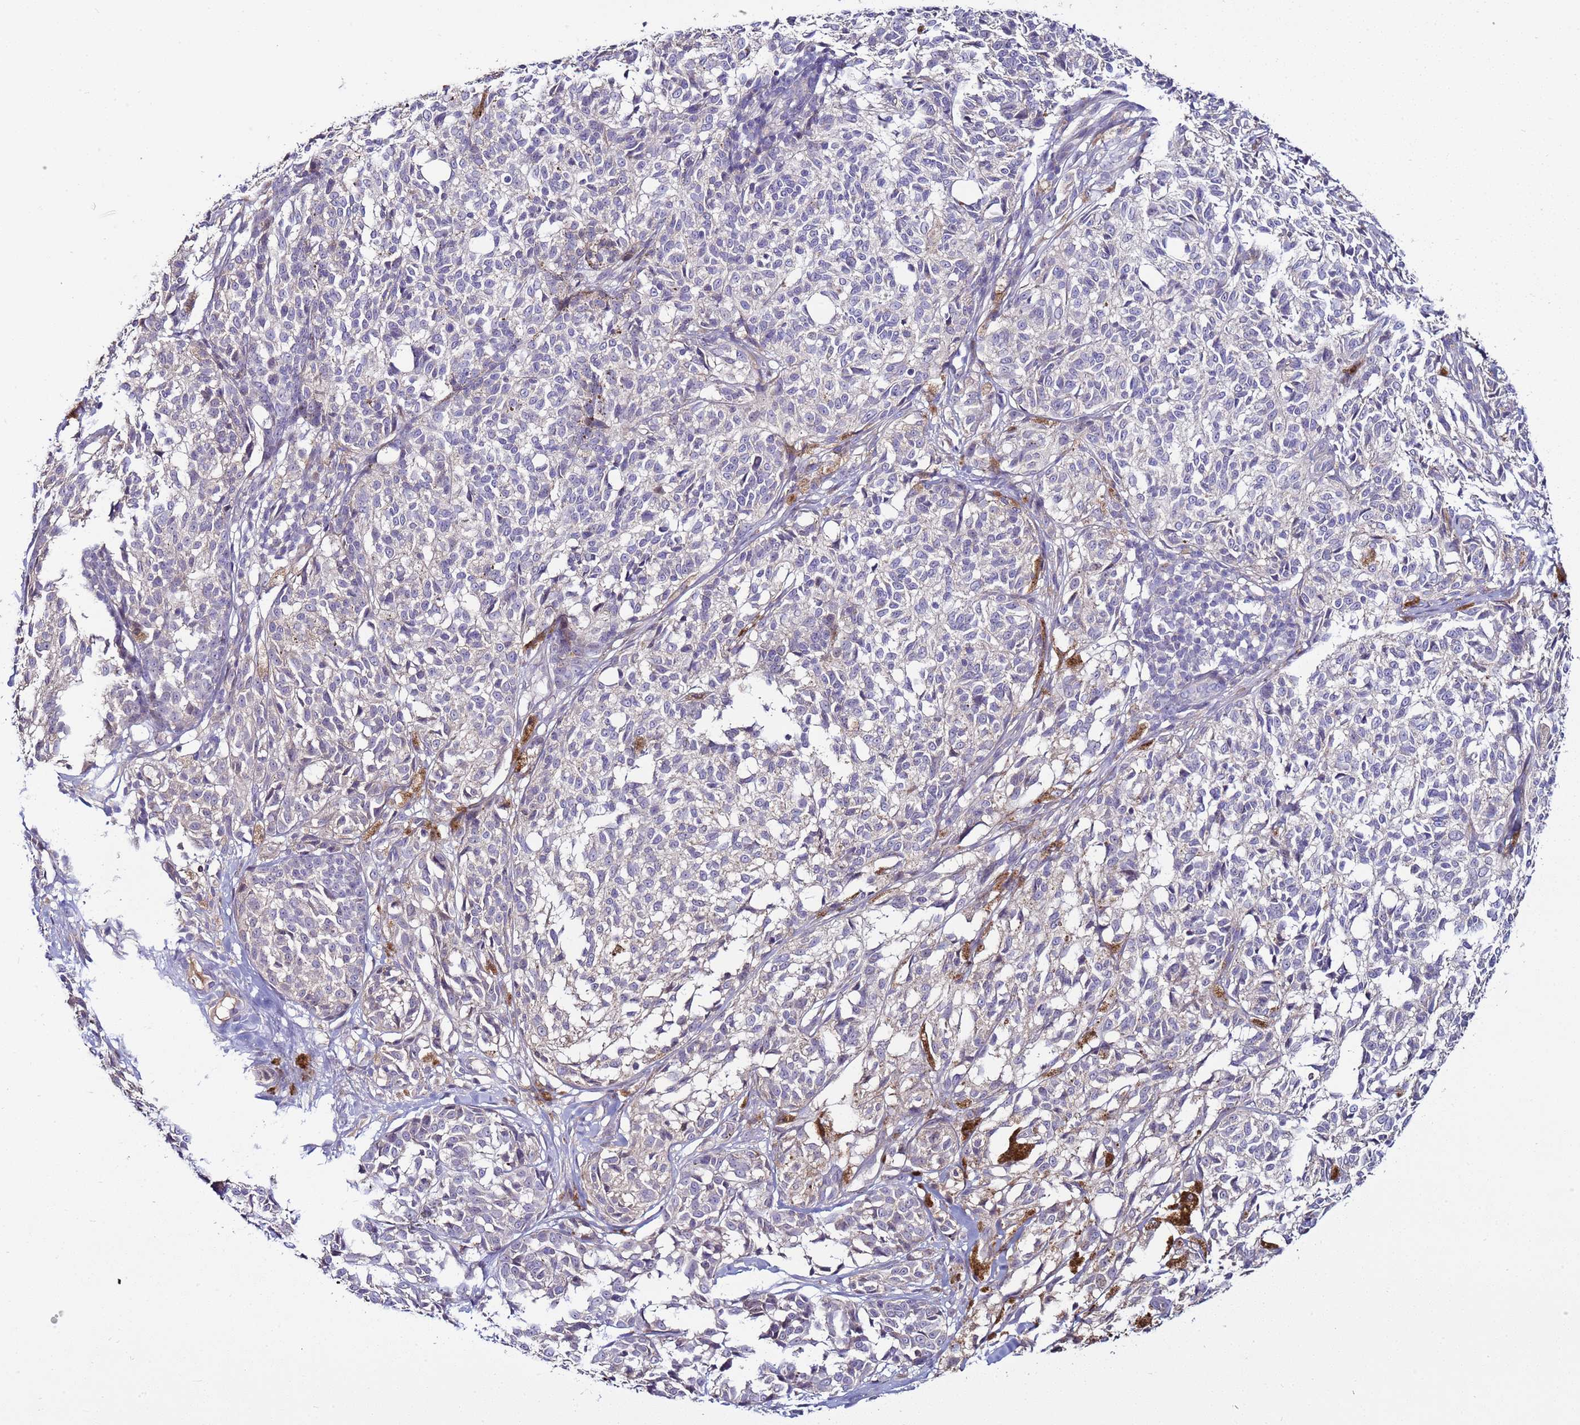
{"staining": {"intensity": "negative", "quantity": "none", "location": "none"}, "tissue": "melanoma", "cell_type": "Tumor cells", "image_type": "cancer", "snomed": [{"axis": "morphology", "description": "Malignant melanoma, NOS"}, {"axis": "topography", "description": "Skin of upper extremity"}], "caption": "IHC of malignant melanoma reveals no positivity in tumor cells.", "gene": "RABL2B", "patient": {"sex": "male", "age": 40}}